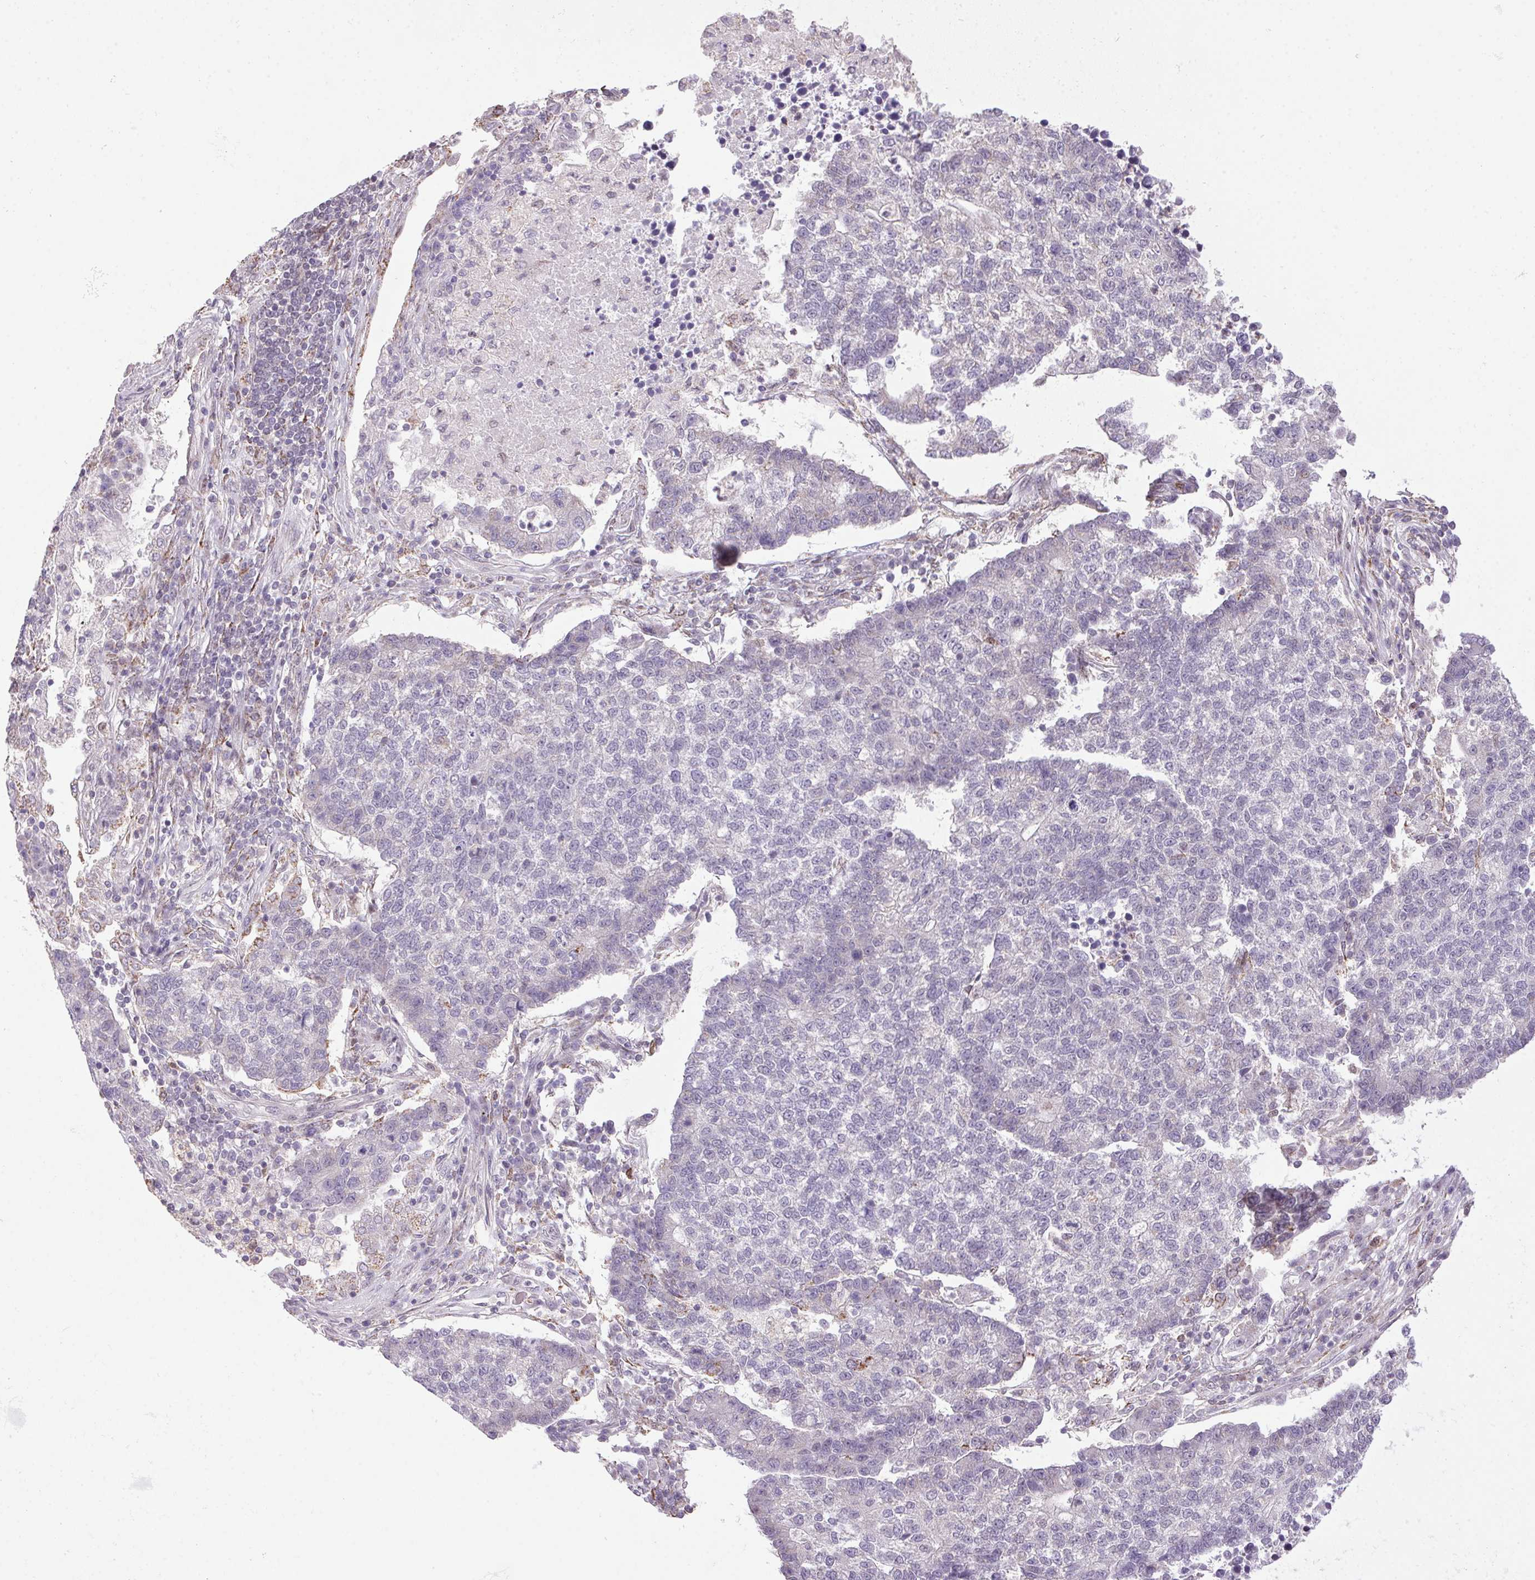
{"staining": {"intensity": "negative", "quantity": "none", "location": "none"}, "tissue": "lung cancer", "cell_type": "Tumor cells", "image_type": "cancer", "snomed": [{"axis": "morphology", "description": "Adenocarcinoma, NOS"}, {"axis": "topography", "description": "Lung"}], "caption": "IHC of lung adenocarcinoma exhibits no staining in tumor cells.", "gene": "AKR1E2", "patient": {"sex": "male", "age": 57}}